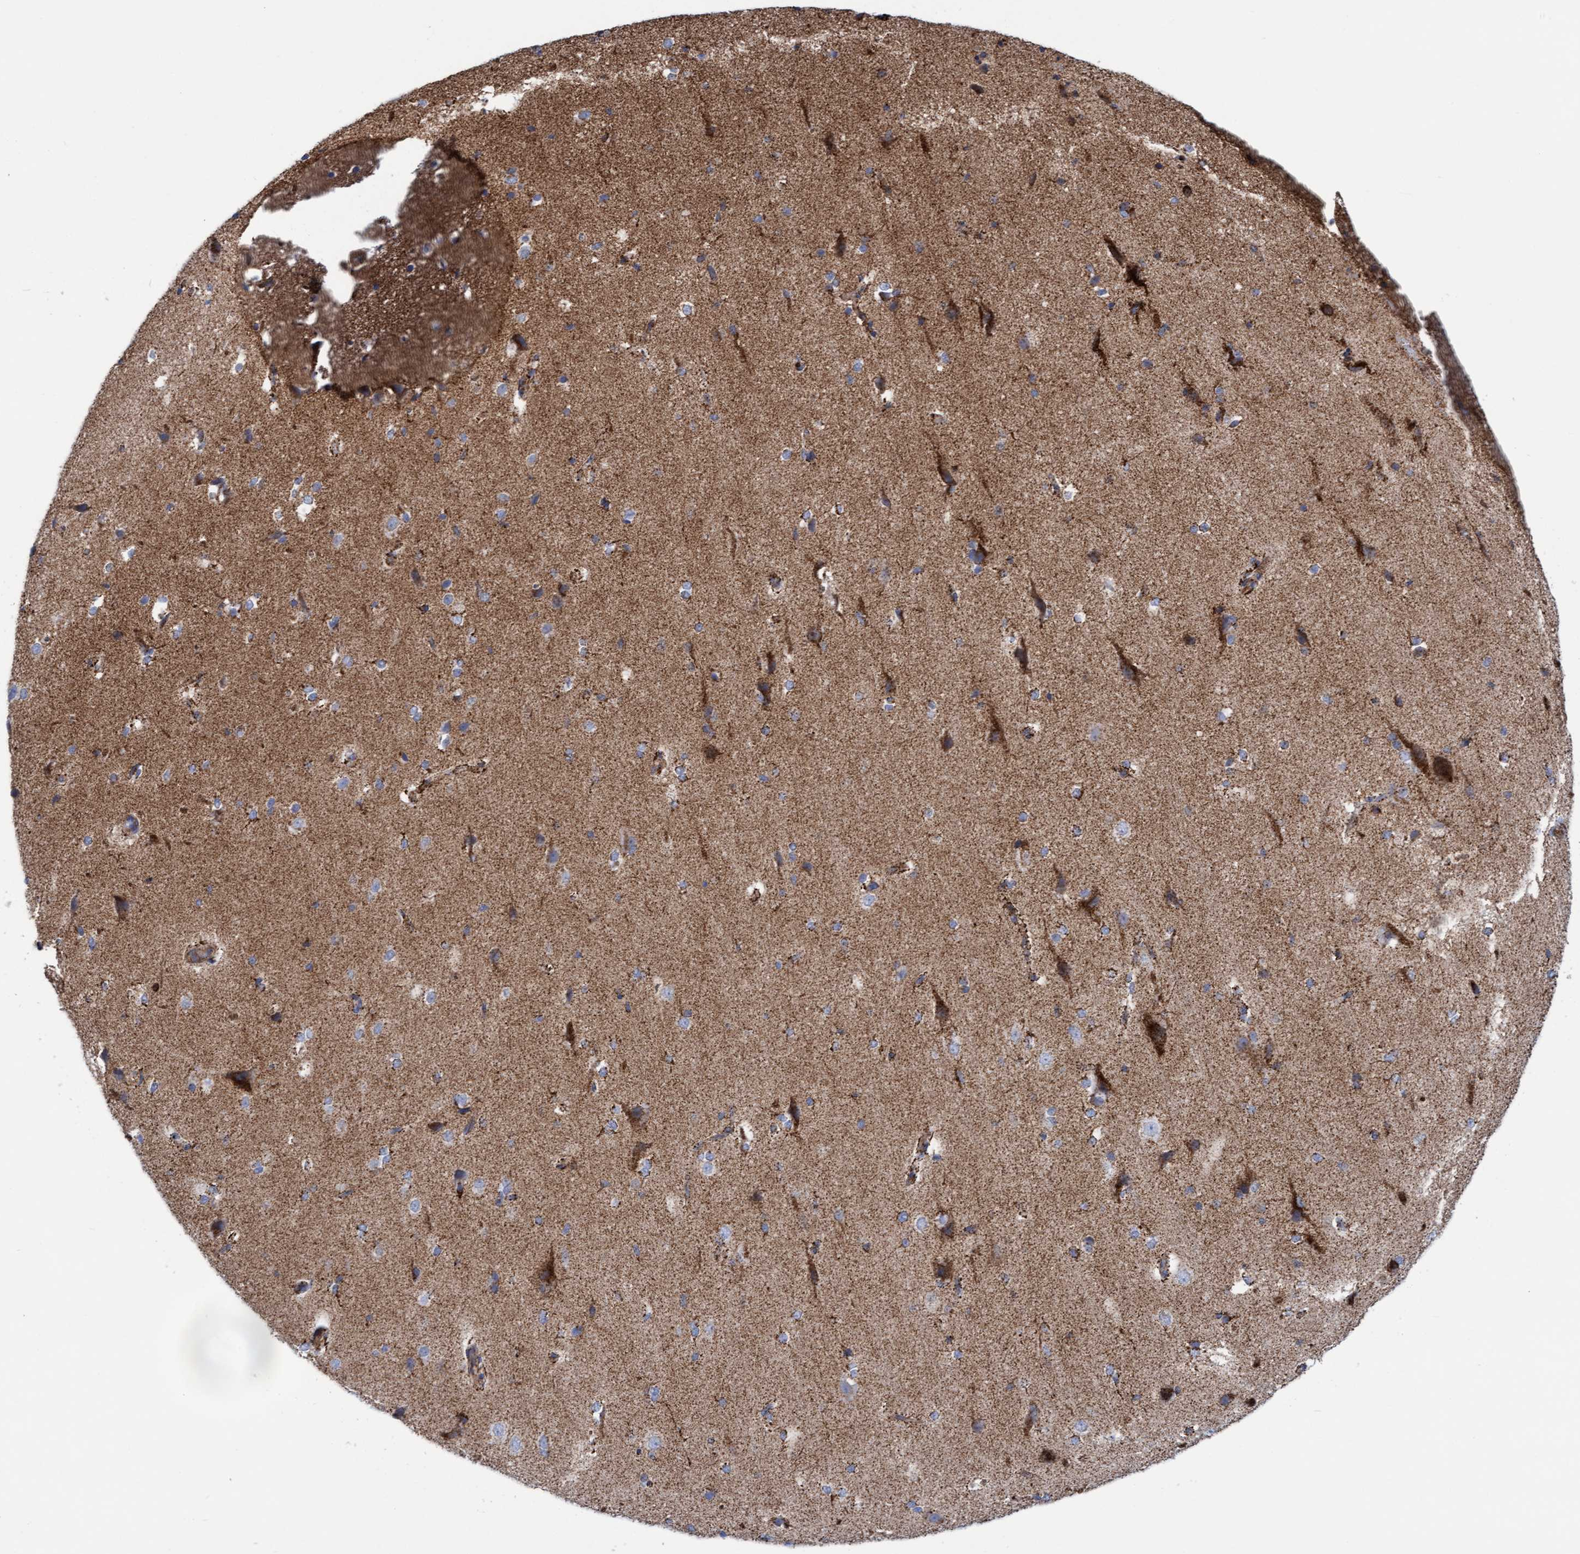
{"staining": {"intensity": "moderate", "quantity": ">75%", "location": "cytoplasmic/membranous"}, "tissue": "cerebral cortex", "cell_type": "Endothelial cells", "image_type": "normal", "snomed": [{"axis": "morphology", "description": "Normal tissue, NOS"}, {"axis": "morphology", "description": "Developmental malformation"}, {"axis": "topography", "description": "Cerebral cortex"}], "caption": "A medium amount of moderate cytoplasmic/membranous expression is appreciated in approximately >75% of endothelial cells in unremarkable cerebral cortex.", "gene": "GGTA1", "patient": {"sex": "female", "age": 30}}